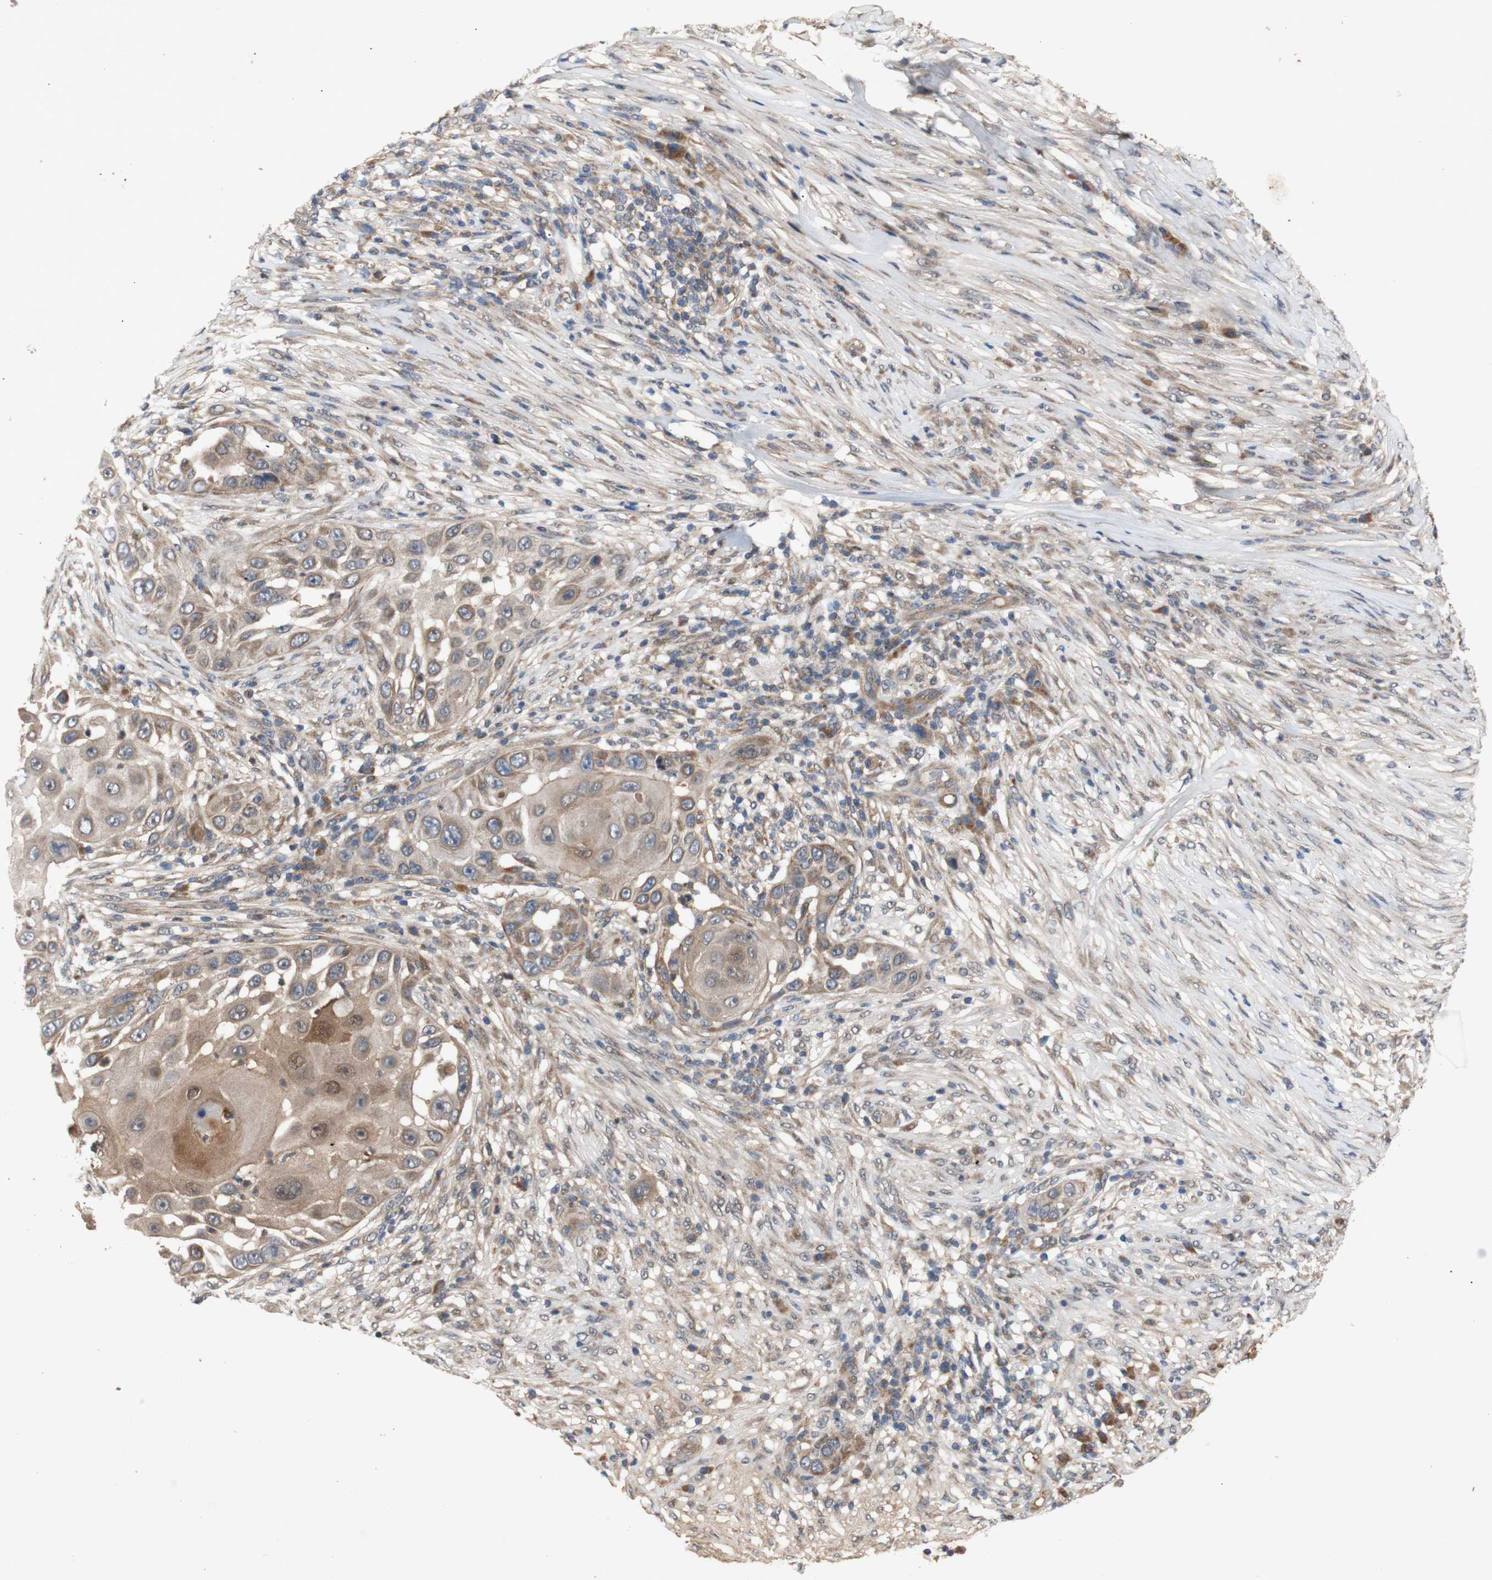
{"staining": {"intensity": "weak", "quantity": ">75%", "location": "cytoplasmic/membranous"}, "tissue": "skin cancer", "cell_type": "Tumor cells", "image_type": "cancer", "snomed": [{"axis": "morphology", "description": "Squamous cell carcinoma, NOS"}, {"axis": "topography", "description": "Skin"}], "caption": "Human skin cancer (squamous cell carcinoma) stained for a protein (brown) reveals weak cytoplasmic/membranous positive expression in about >75% of tumor cells.", "gene": "PKN1", "patient": {"sex": "female", "age": 44}}